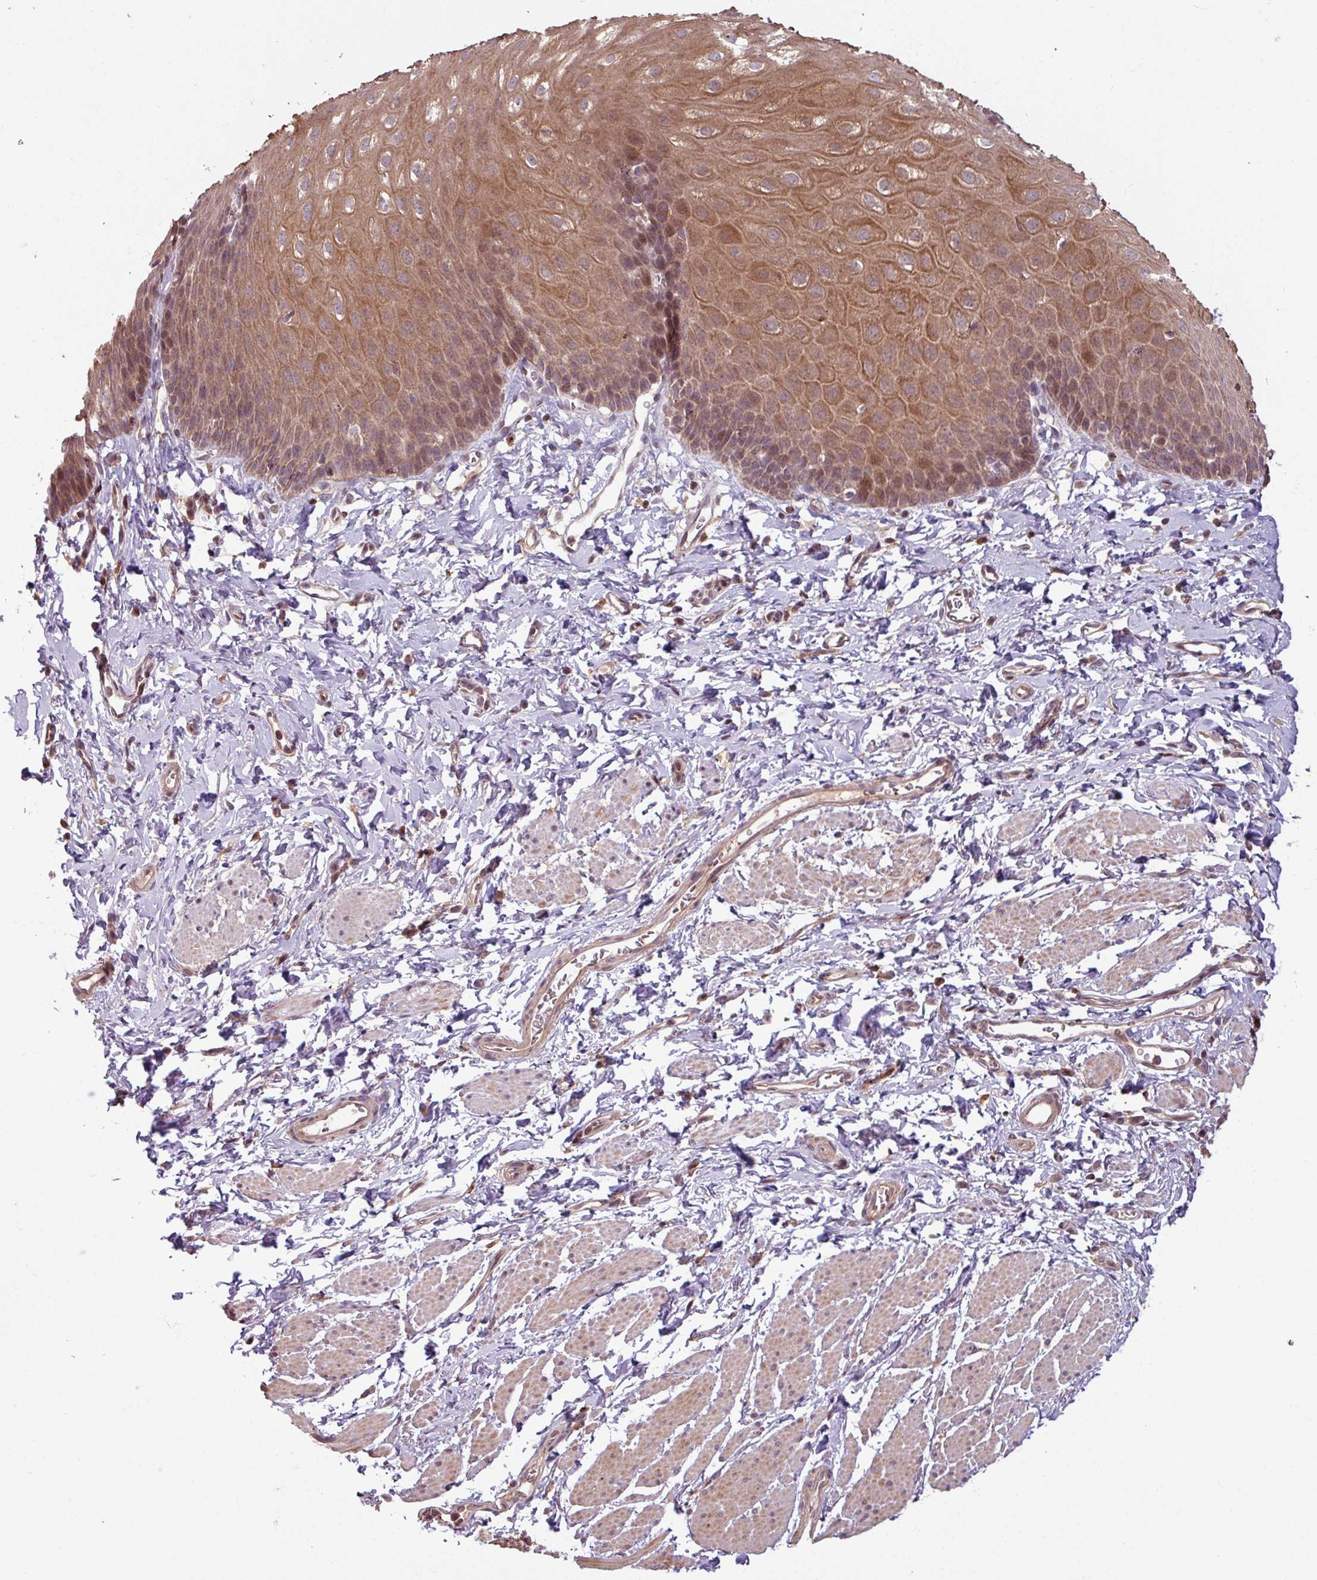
{"staining": {"intensity": "moderate", "quantity": ">75%", "location": "cytoplasmic/membranous,nuclear"}, "tissue": "esophagus", "cell_type": "Squamous epithelial cells", "image_type": "normal", "snomed": [{"axis": "morphology", "description": "Normal tissue, NOS"}, {"axis": "topography", "description": "Esophagus"}], "caption": "Squamous epithelial cells display medium levels of moderate cytoplasmic/membranous,nuclear expression in approximately >75% of cells in unremarkable esophagus. The protein is stained brown, and the nuclei are stained in blue (DAB IHC with brightfield microscopy, high magnification).", "gene": "OR6B1", "patient": {"sex": "male", "age": 70}}